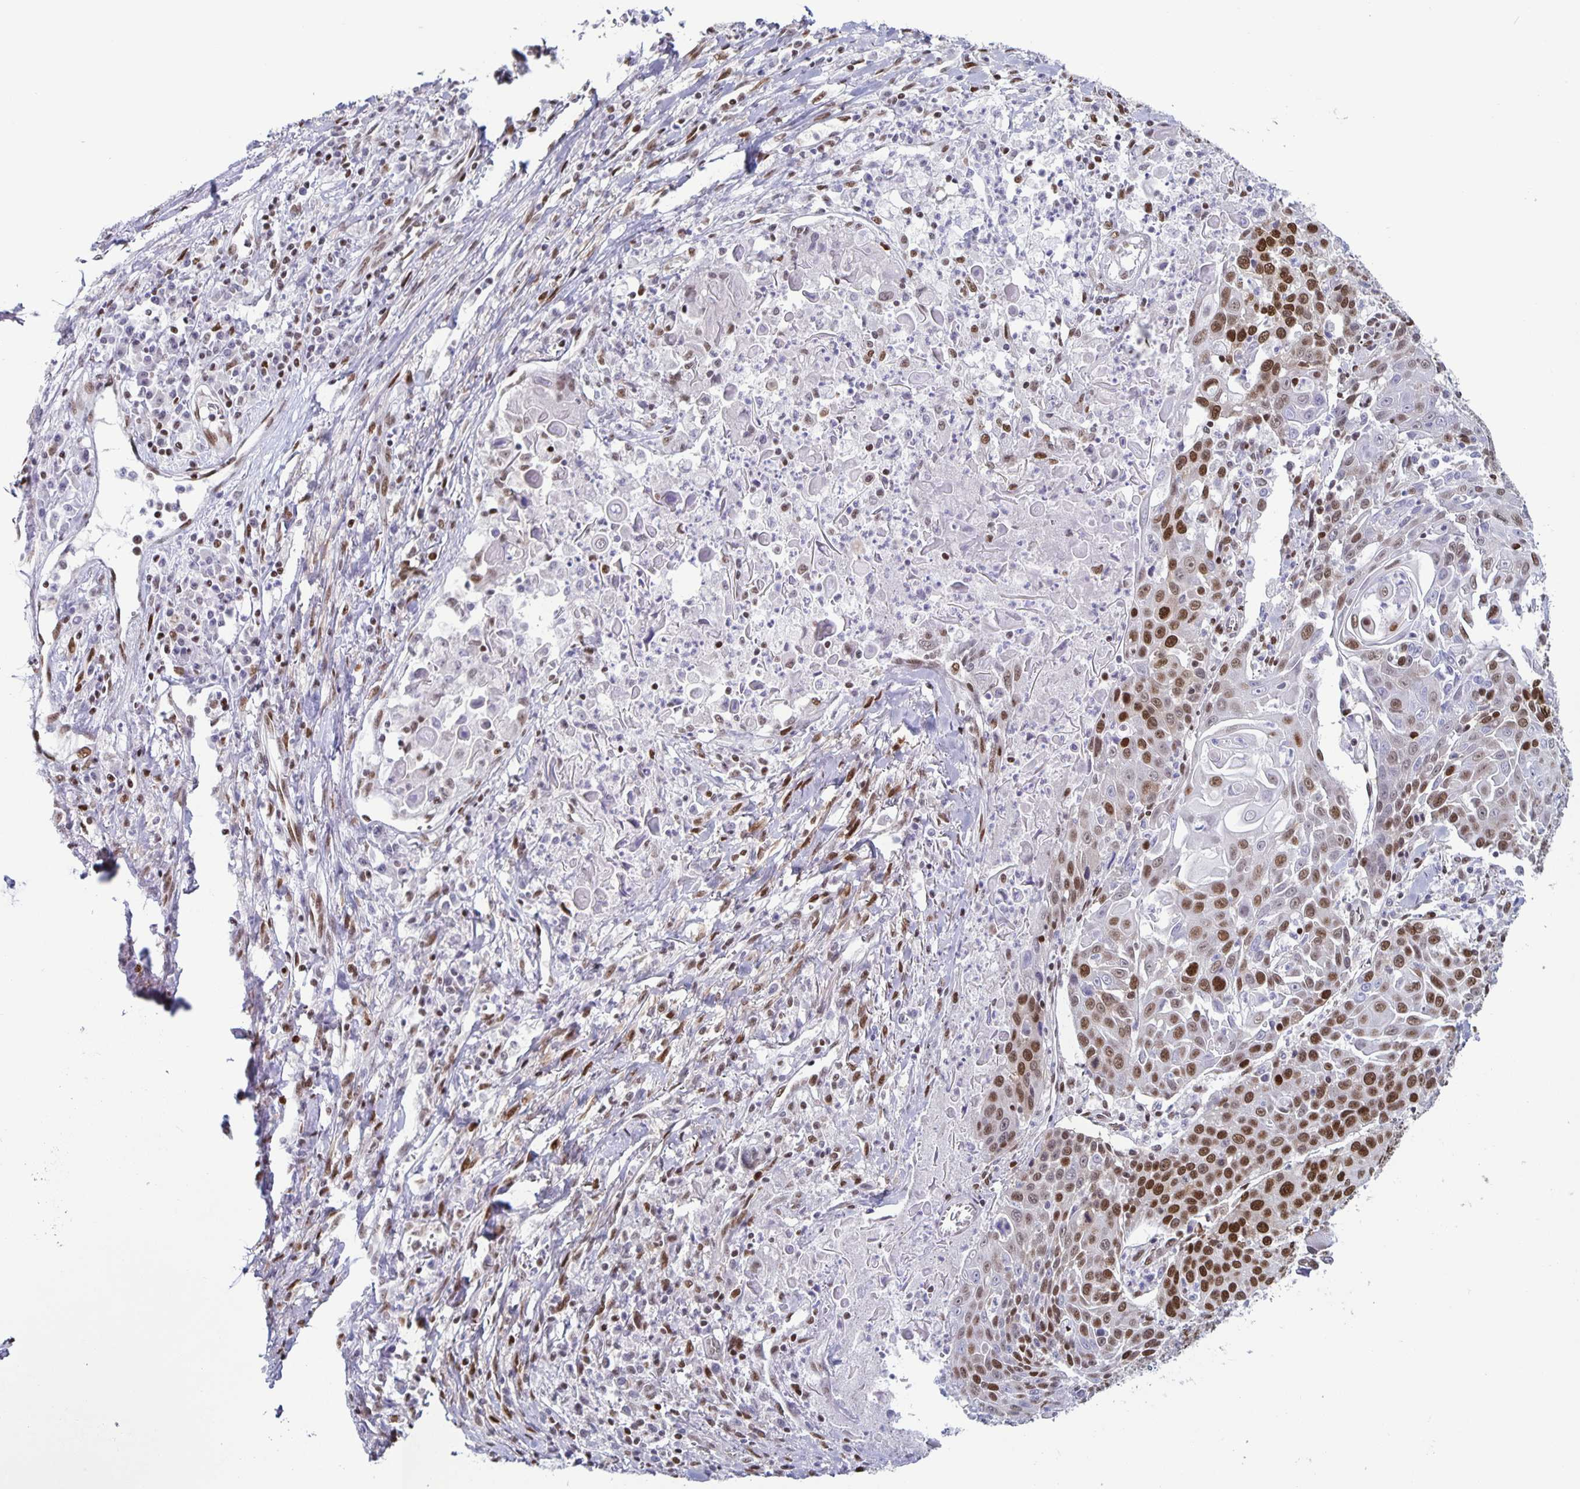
{"staining": {"intensity": "moderate", "quantity": ">75%", "location": "nuclear"}, "tissue": "lung cancer", "cell_type": "Tumor cells", "image_type": "cancer", "snomed": [{"axis": "morphology", "description": "Squamous cell carcinoma, NOS"}, {"axis": "morphology", "description": "Squamous cell carcinoma, metastatic, NOS"}, {"axis": "topography", "description": "Lung"}, {"axis": "topography", "description": "Pleura, NOS"}], "caption": "Immunohistochemistry (DAB (3,3'-diaminobenzidine)) staining of squamous cell carcinoma (lung) demonstrates moderate nuclear protein expression in about >75% of tumor cells.", "gene": "JUND", "patient": {"sex": "male", "age": 72}}